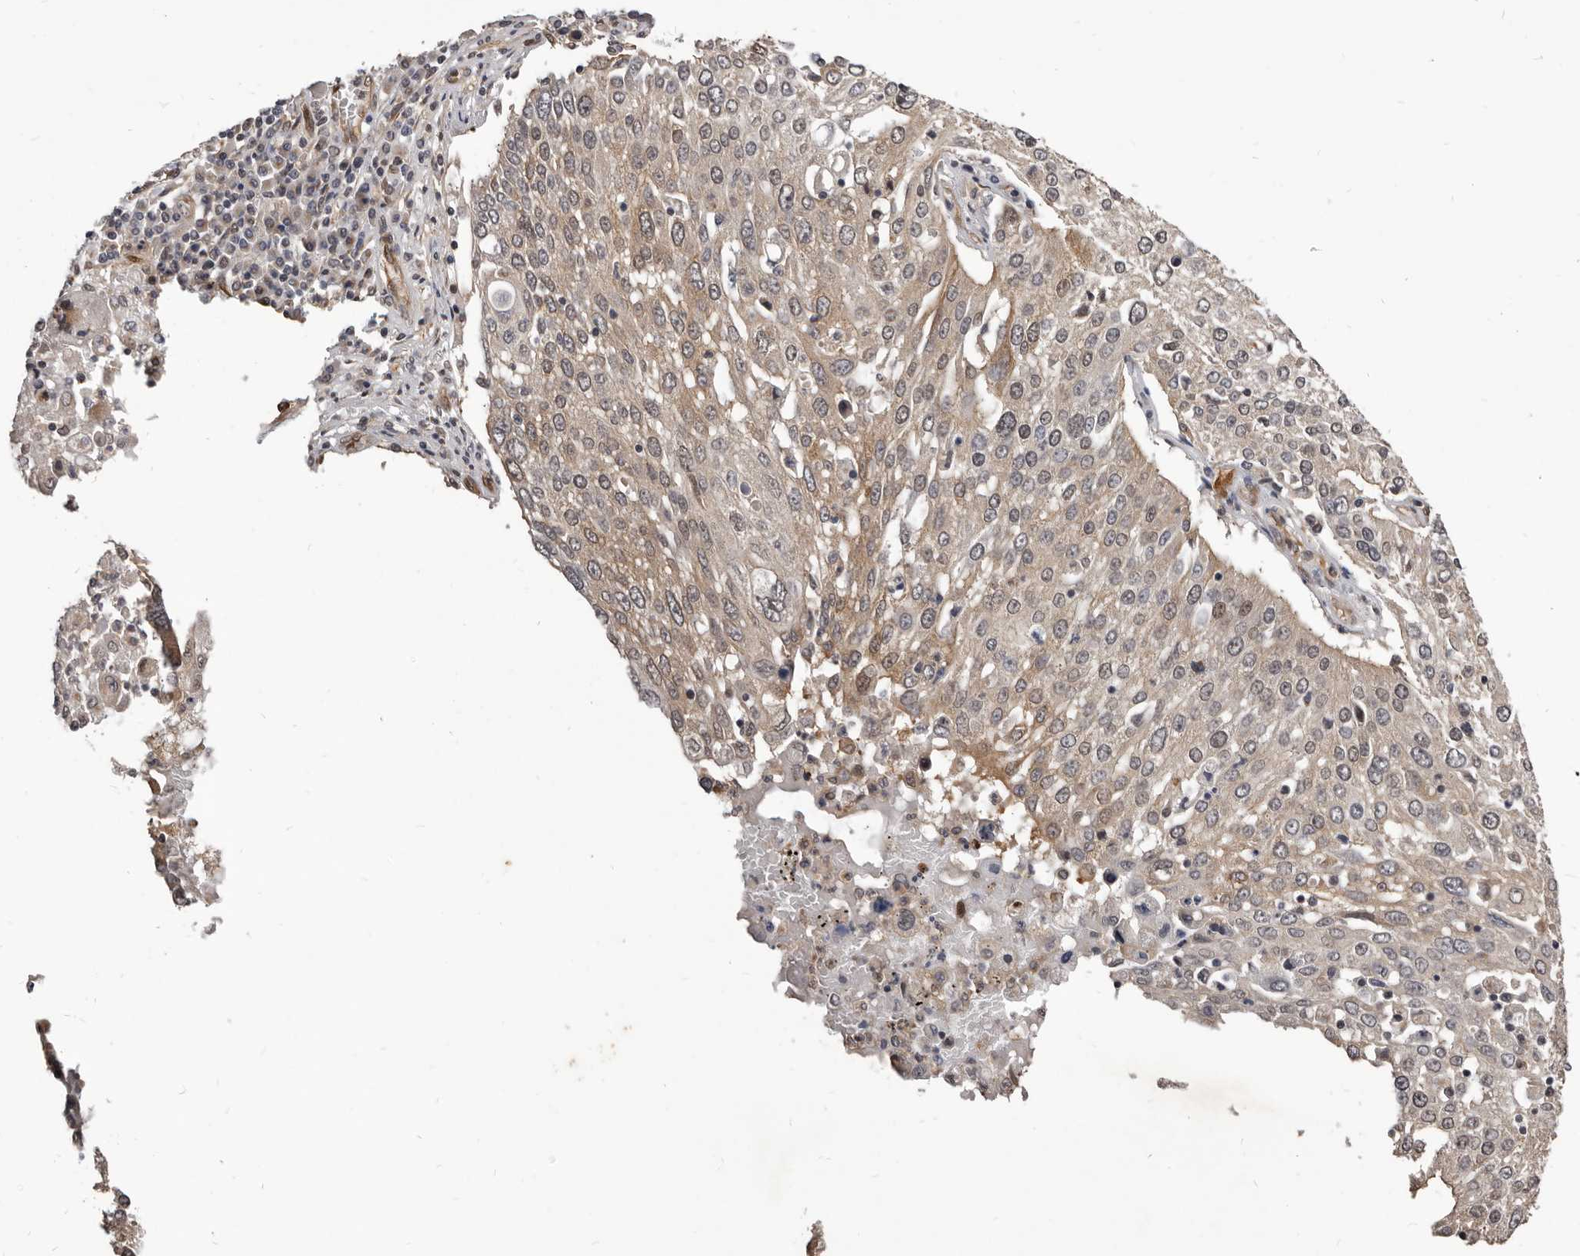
{"staining": {"intensity": "weak", "quantity": "25%-75%", "location": "cytoplasmic/membranous"}, "tissue": "lung cancer", "cell_type": "Tumor cells", "image_type": "cancer", "snomed": [{"axis": "morphology", "description": "Squamous cell carcinoma, NOS"}, {"axis": "topography", "description": "Lung"}], "caption": "A brown stain labels weak cytoplasmic/membranous staining of a protein in lung cancer tumor cells.", "gene": "ADAMTS20", "patient": {"sex": "male", "age": 65}}